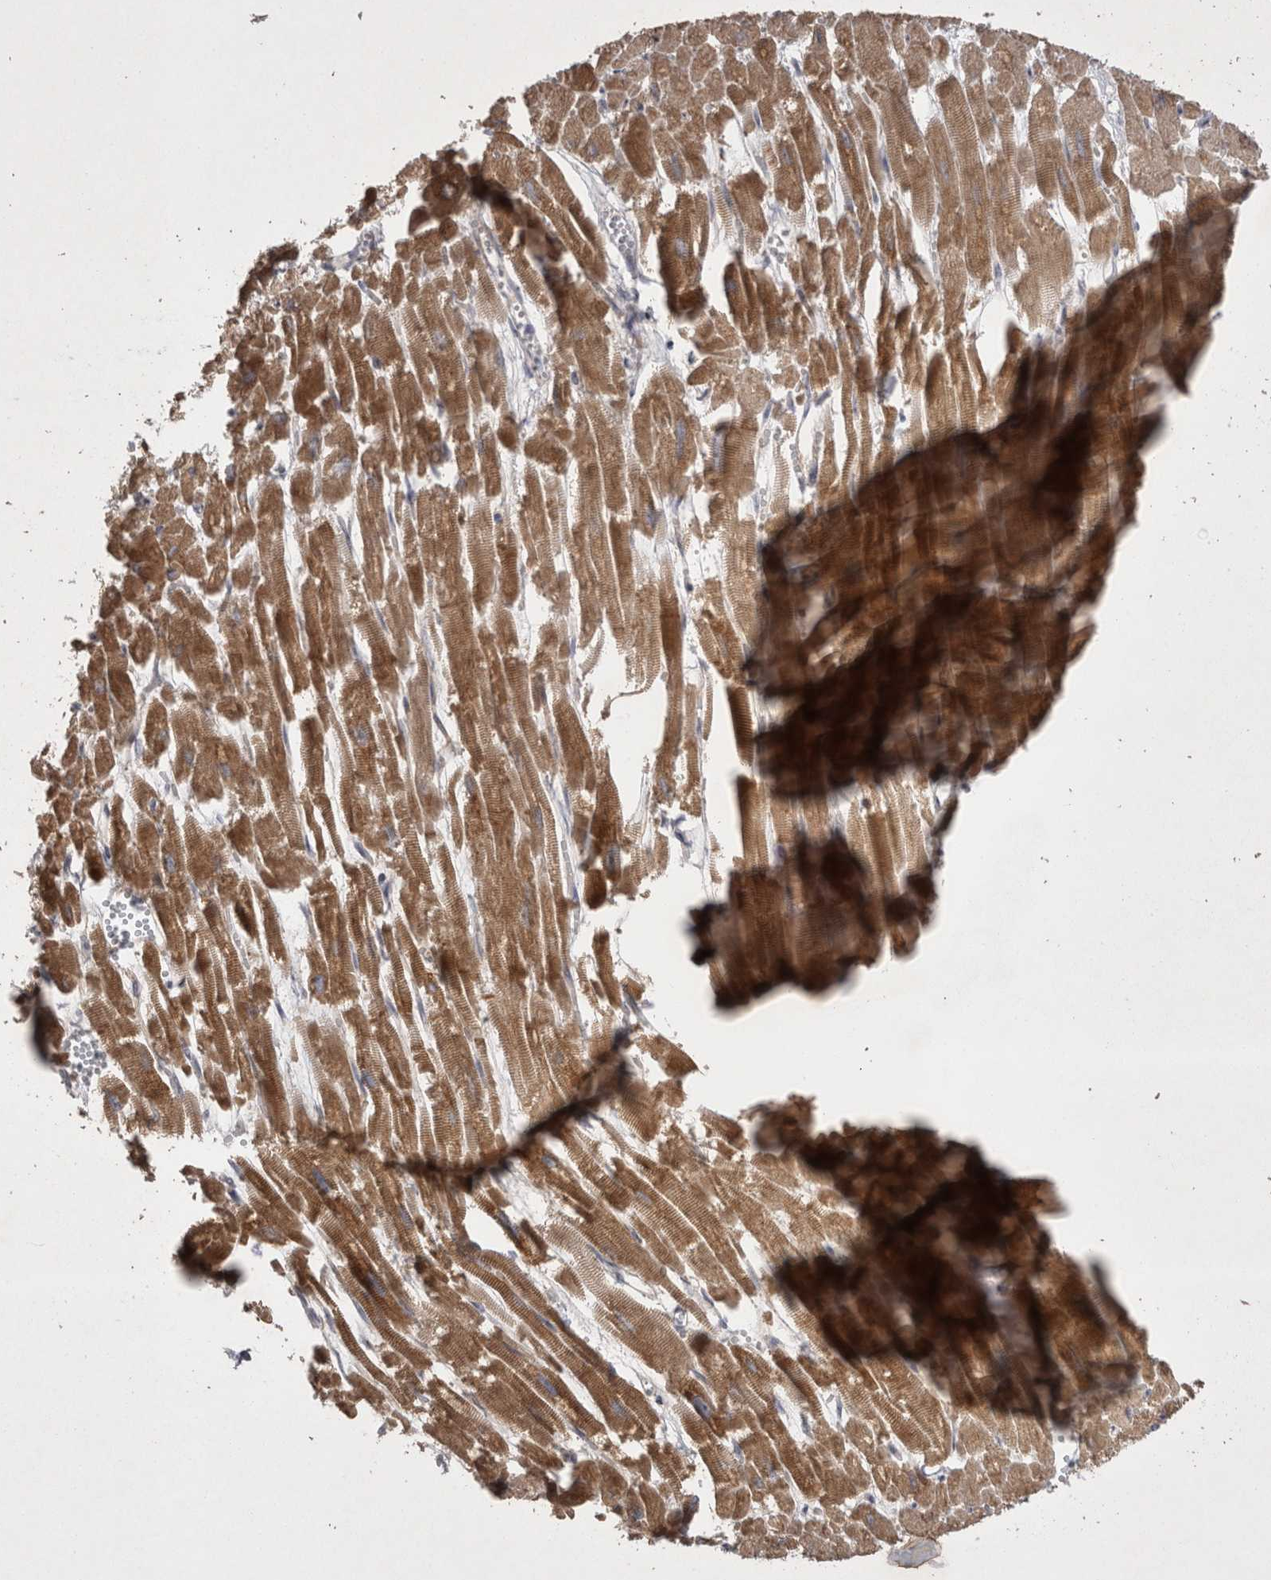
{"staining": {"intensity": "moderate", "quantity": ">75%", "location": "cytoplasmic/membranous"}, "tissue": "heart muscle", "cell_type": "Cardiomyocytes", "image_type": "normal", "snomed": [{"axis": "morphology", "description": "Normal tissue, NOS"}, {"axis": "topography", "description": "Heart"}], "caption": "Immunohistochemistry (DAB) staining of normal heart muscle displays moderate cytoplasmic/membranous protein staining in about >75% of cardiomyocytes. (DAB (3,3'-diaminobenzidine) IHC with brightfield microscopy, high magnification).", "gene": "TSPOAP1", "patient": {"sex": "male", "age": 54}}